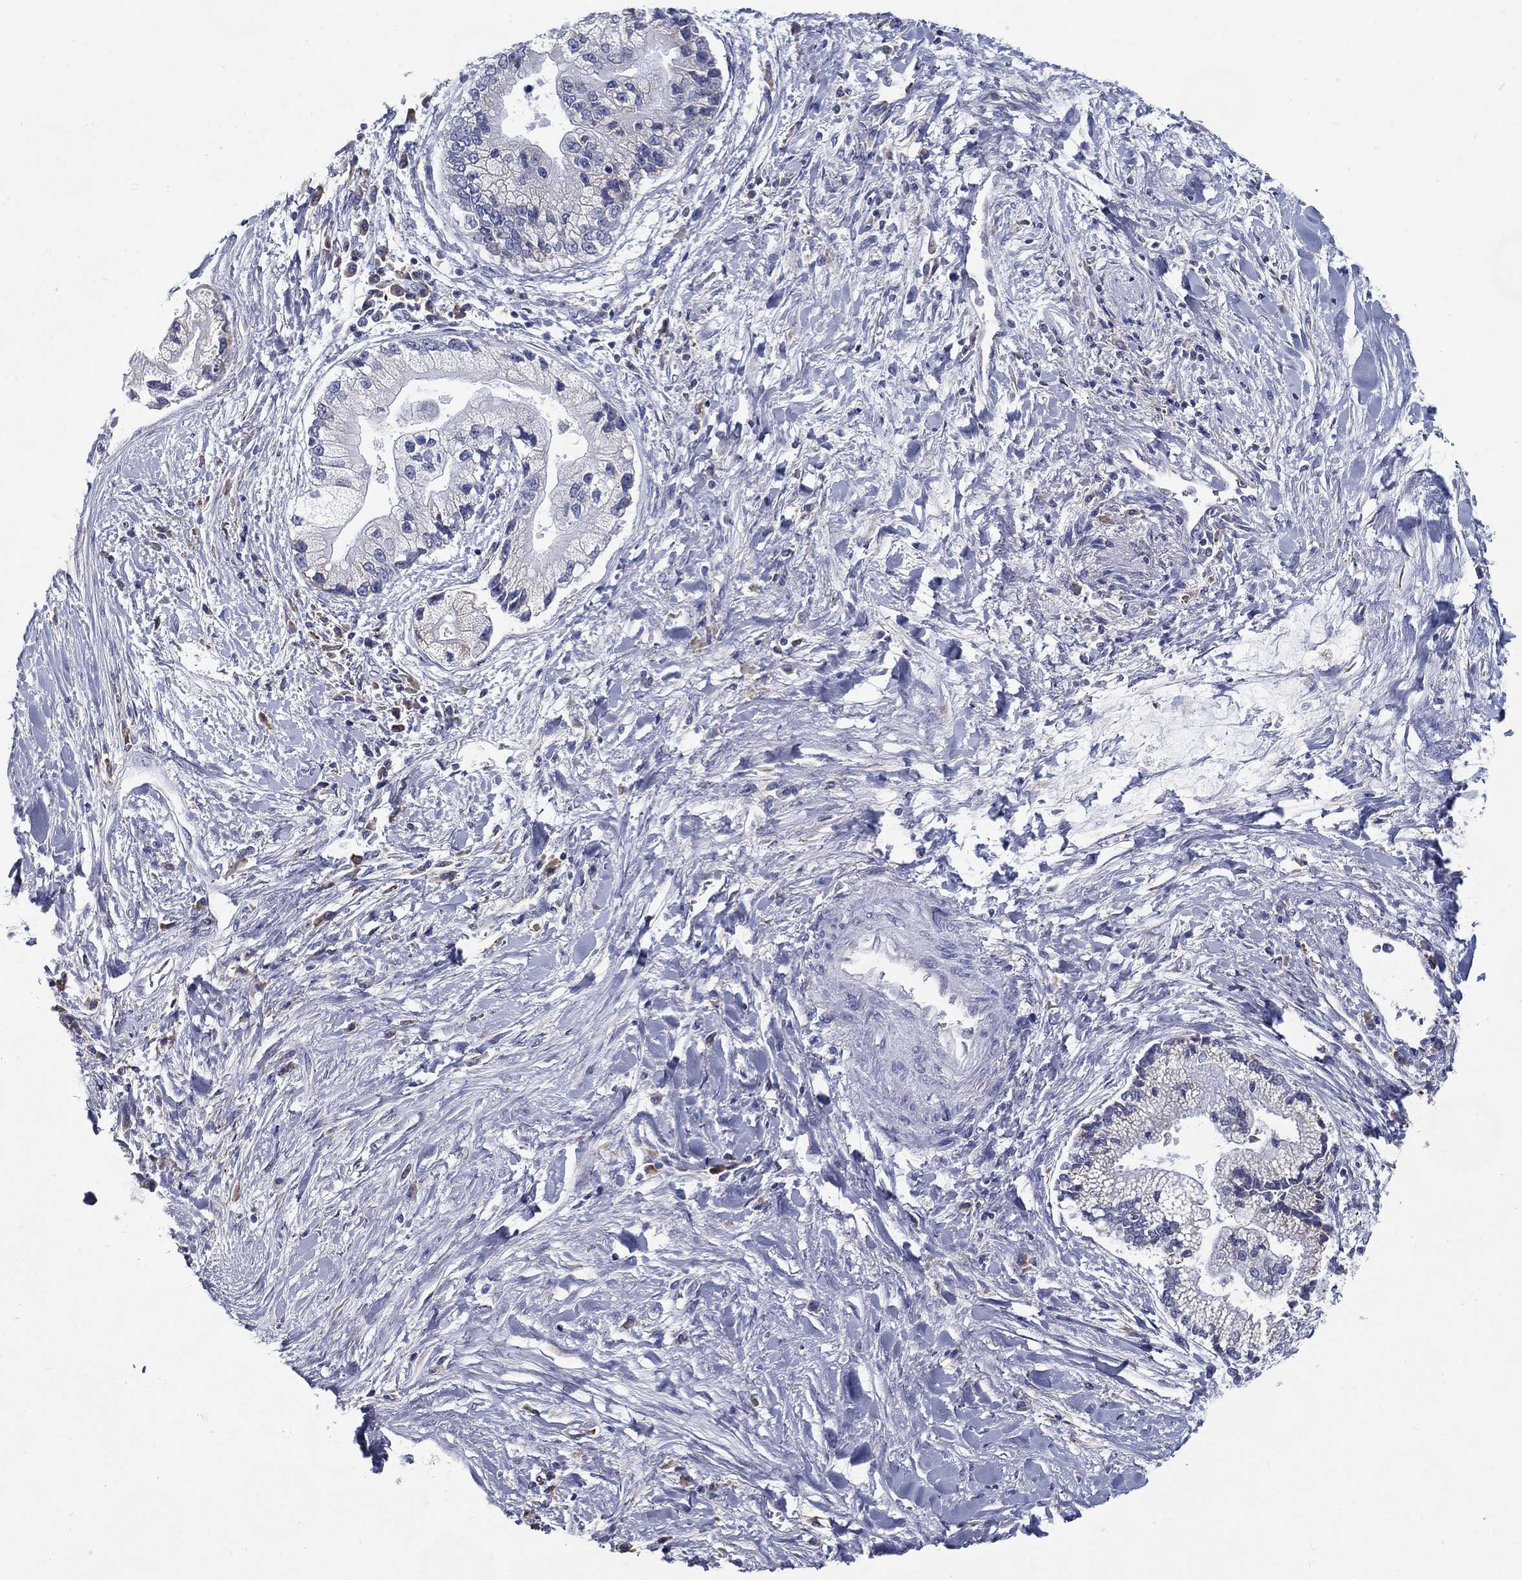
{"staining": {"intensity": "negative", "quantity": "none", "location": "none"}, "tissue": "liver cancer", "cell_type": "Tumor cells", "image_type": "cancer", "snomed": [{"axis": "morphology", "description": "Cholangiocarcinoma"}, {"axis": "topography", "description": "Liver"}], "caption": "IHC photomicrograph of human liver cancer stained for a protein (brown), which shows no staining in tumor cells. (Stains: DAB (3,3'-diaminobenzidine) immunohistochemistry with hematoxylin counter stain, Microscopy: brightfield microscopy at high magnification).", "gene": "C19orf18", "patient": {"sex": "male", "age": 50}}